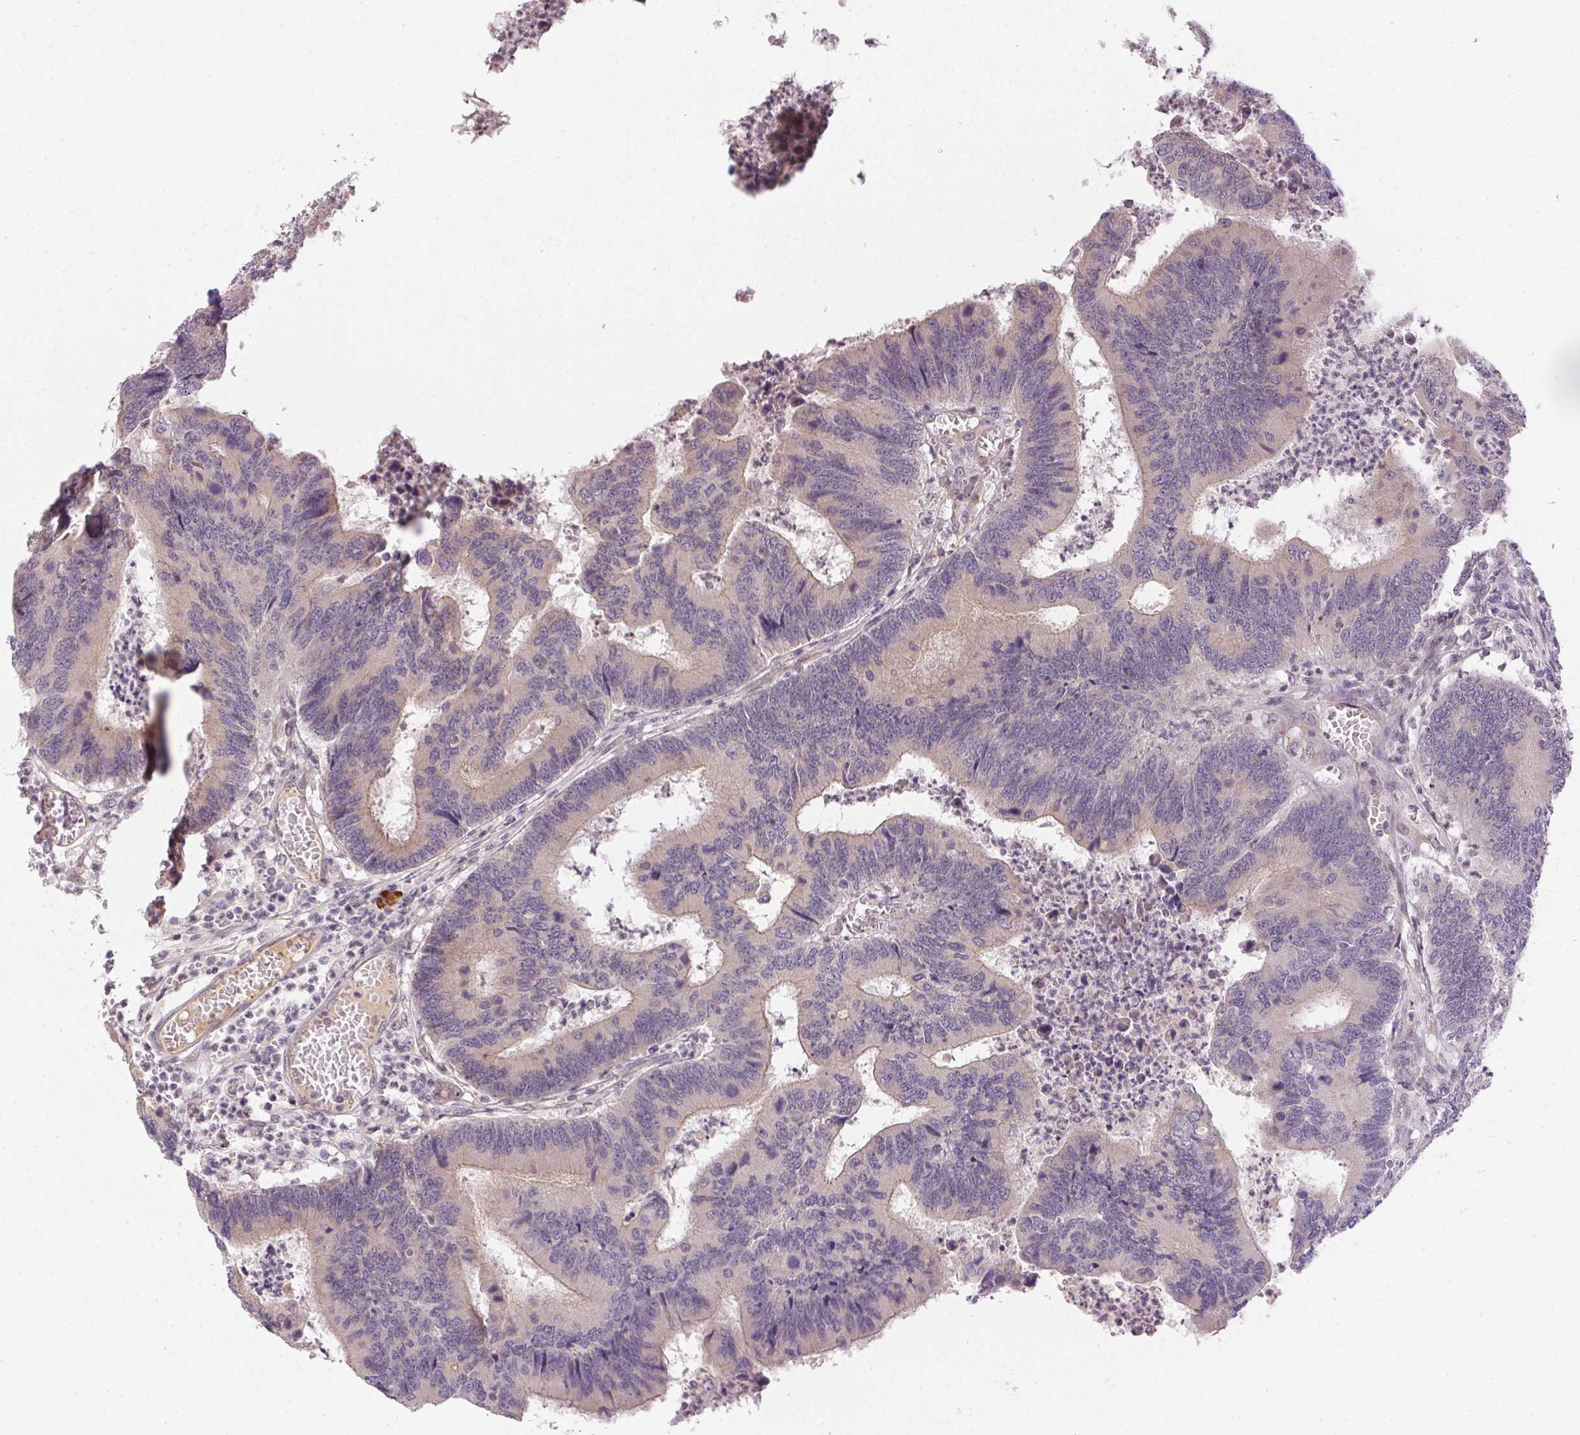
{"staining": {"intensity": "weak", "quantity": "<25%", "location": "cytoplasmic/membranous"}, "tissue": "colorectal cancer", "cell_type": "Tumor cells", "image_type": "cancer", "snomed": [{"axis": "morphology", "description": "Adenocarcinoma, NOS"}, {"axis": "topography", "description": "Colon"}], "caption": "Human colorectal cancer (adenocarcinoma) stained for a protein using immunohistochemistry exhibits no staining in tumor cells.", "gene": "CFAP92", "patient": {"sex": "female", "age": 67}}